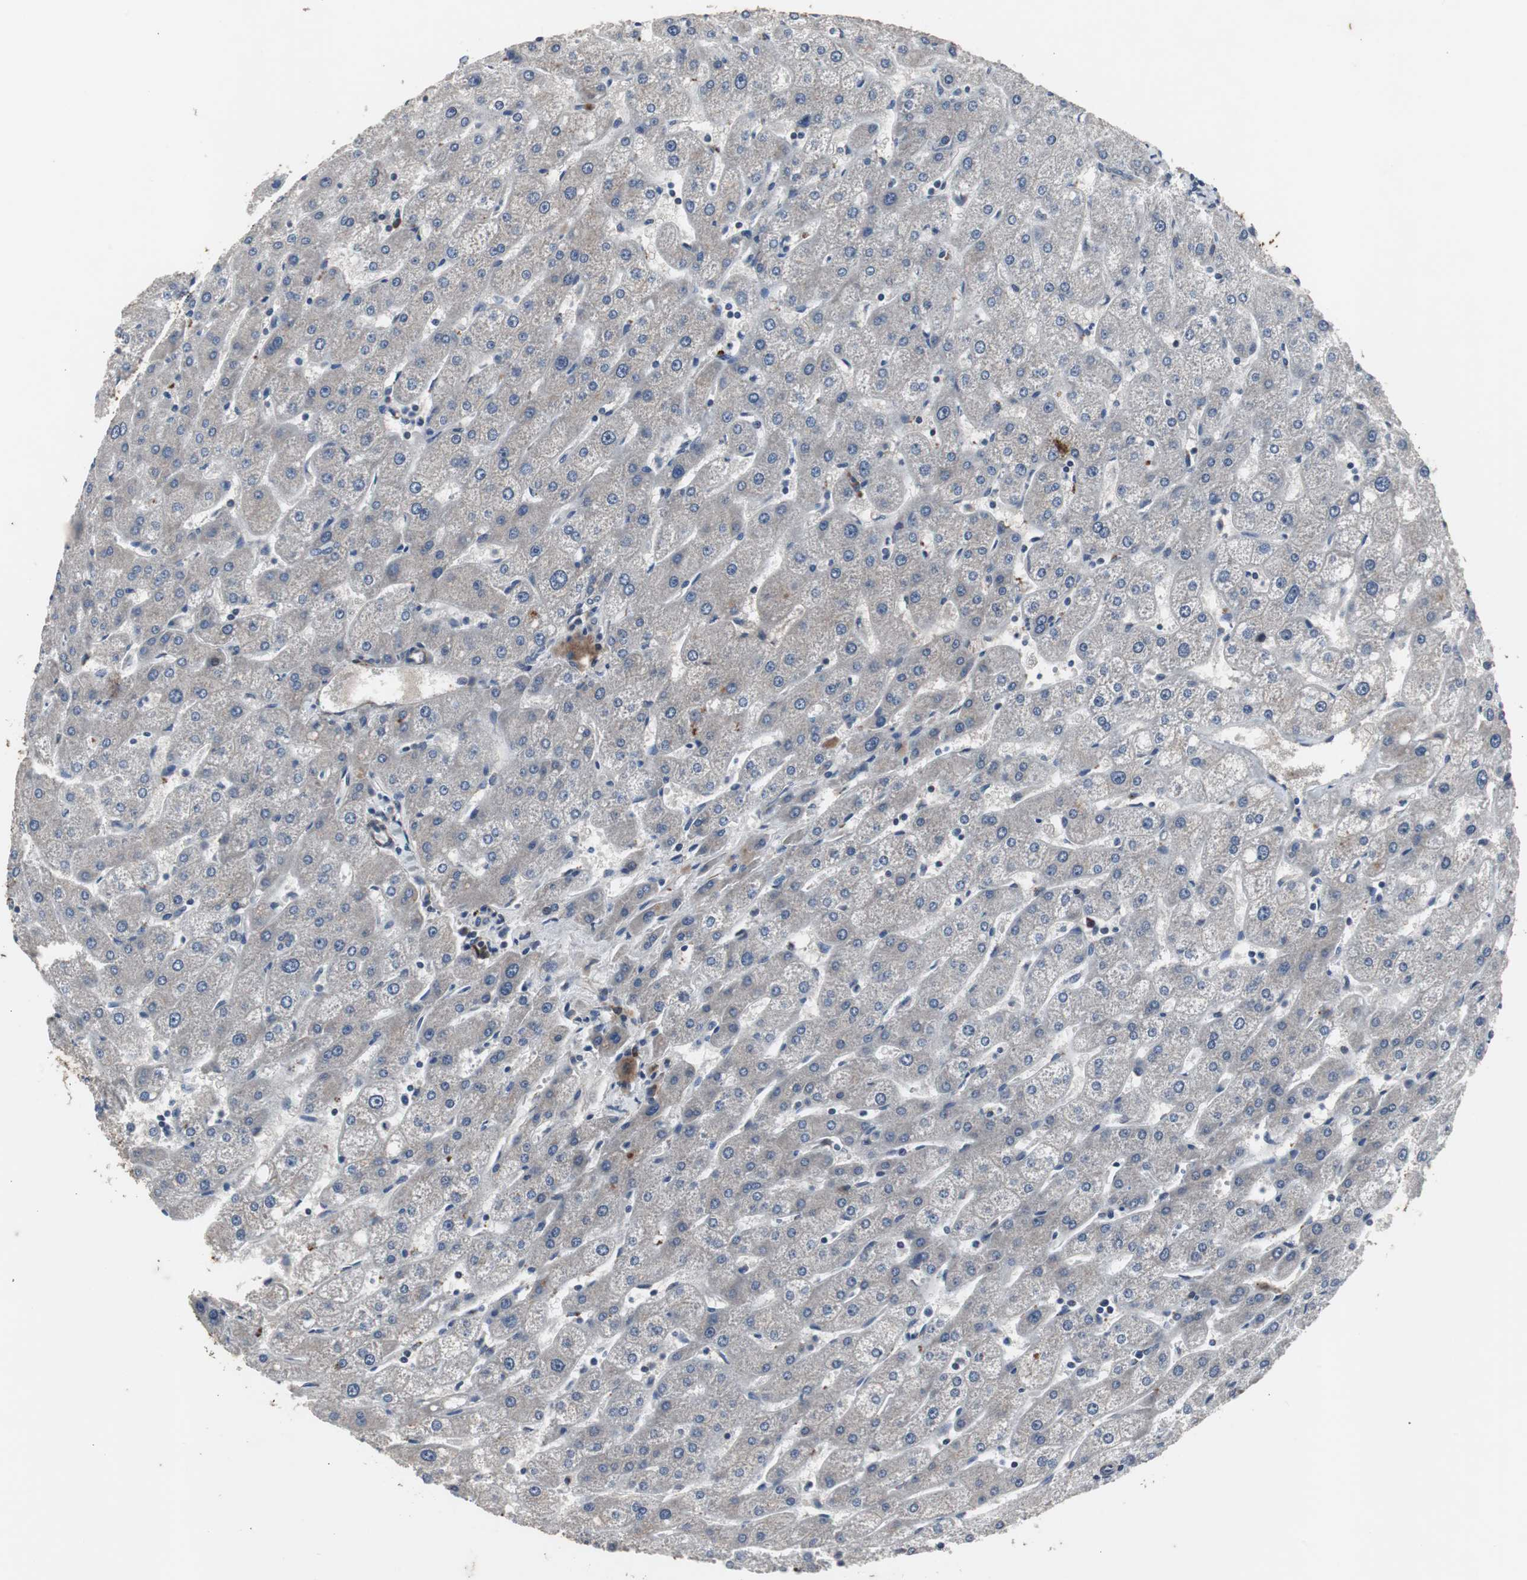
{"staining": {"intensity": "weak", "quantity": ">75%", "location": "cytoplasmic/membranous"}, "tissue": "liver", "cell_type": "Cholangiocytes", "image_type": "normal", "snomed": [{"axis": "morphology", "description": "Normal tissue, NOS"}, {"axis": "topography", "description": "Liver"}], "caption": "Protein staining shows weak cytoplasmic/membranous staining in about >75% of cholangiocytes in unremarkable liver.", "gene": "CRADD", "patient": {"sex": "male", "age": 67}}